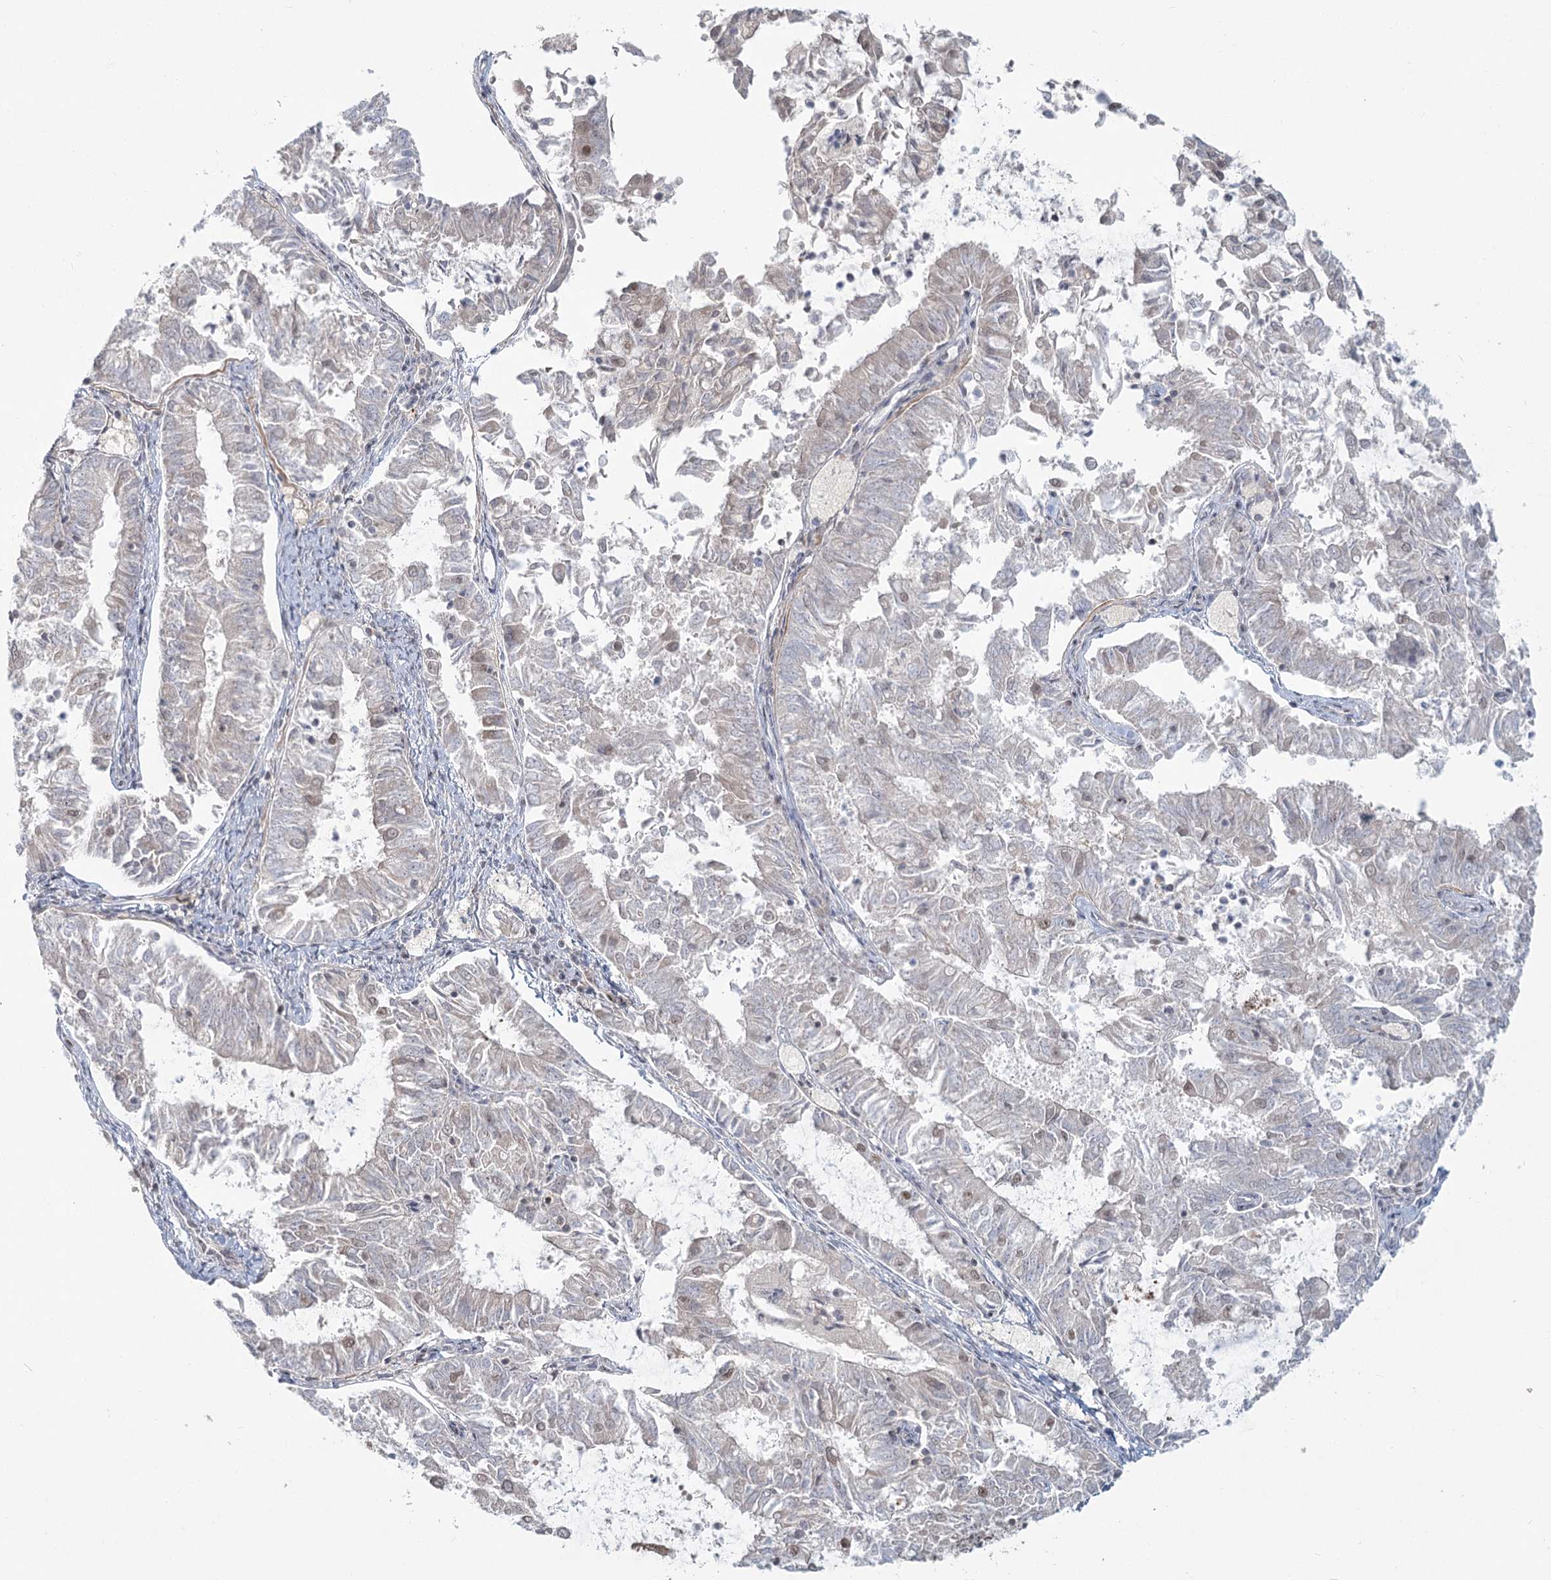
{"staining": {"intensity": "negative", "quantity": "none", "location": "none"}, "tissue": "endometrial cancer", "cell_type": "Tumor cells", "image_type": "cancer", "snomed": [{"axis": "morphology", "description": "Adenocarcinoma, NOS"}, {"axis": "topography", "description": "Endometrium"}], "caption": "DAB (3,3'-diaminobenzidine) immunohistochemical staining of human endometrial cancer (adenocarcinoma) exhibits no significant staining in tumor cells.", "gene": "R3HCC1L", "patient": {"sex": "female", "age": 57}}